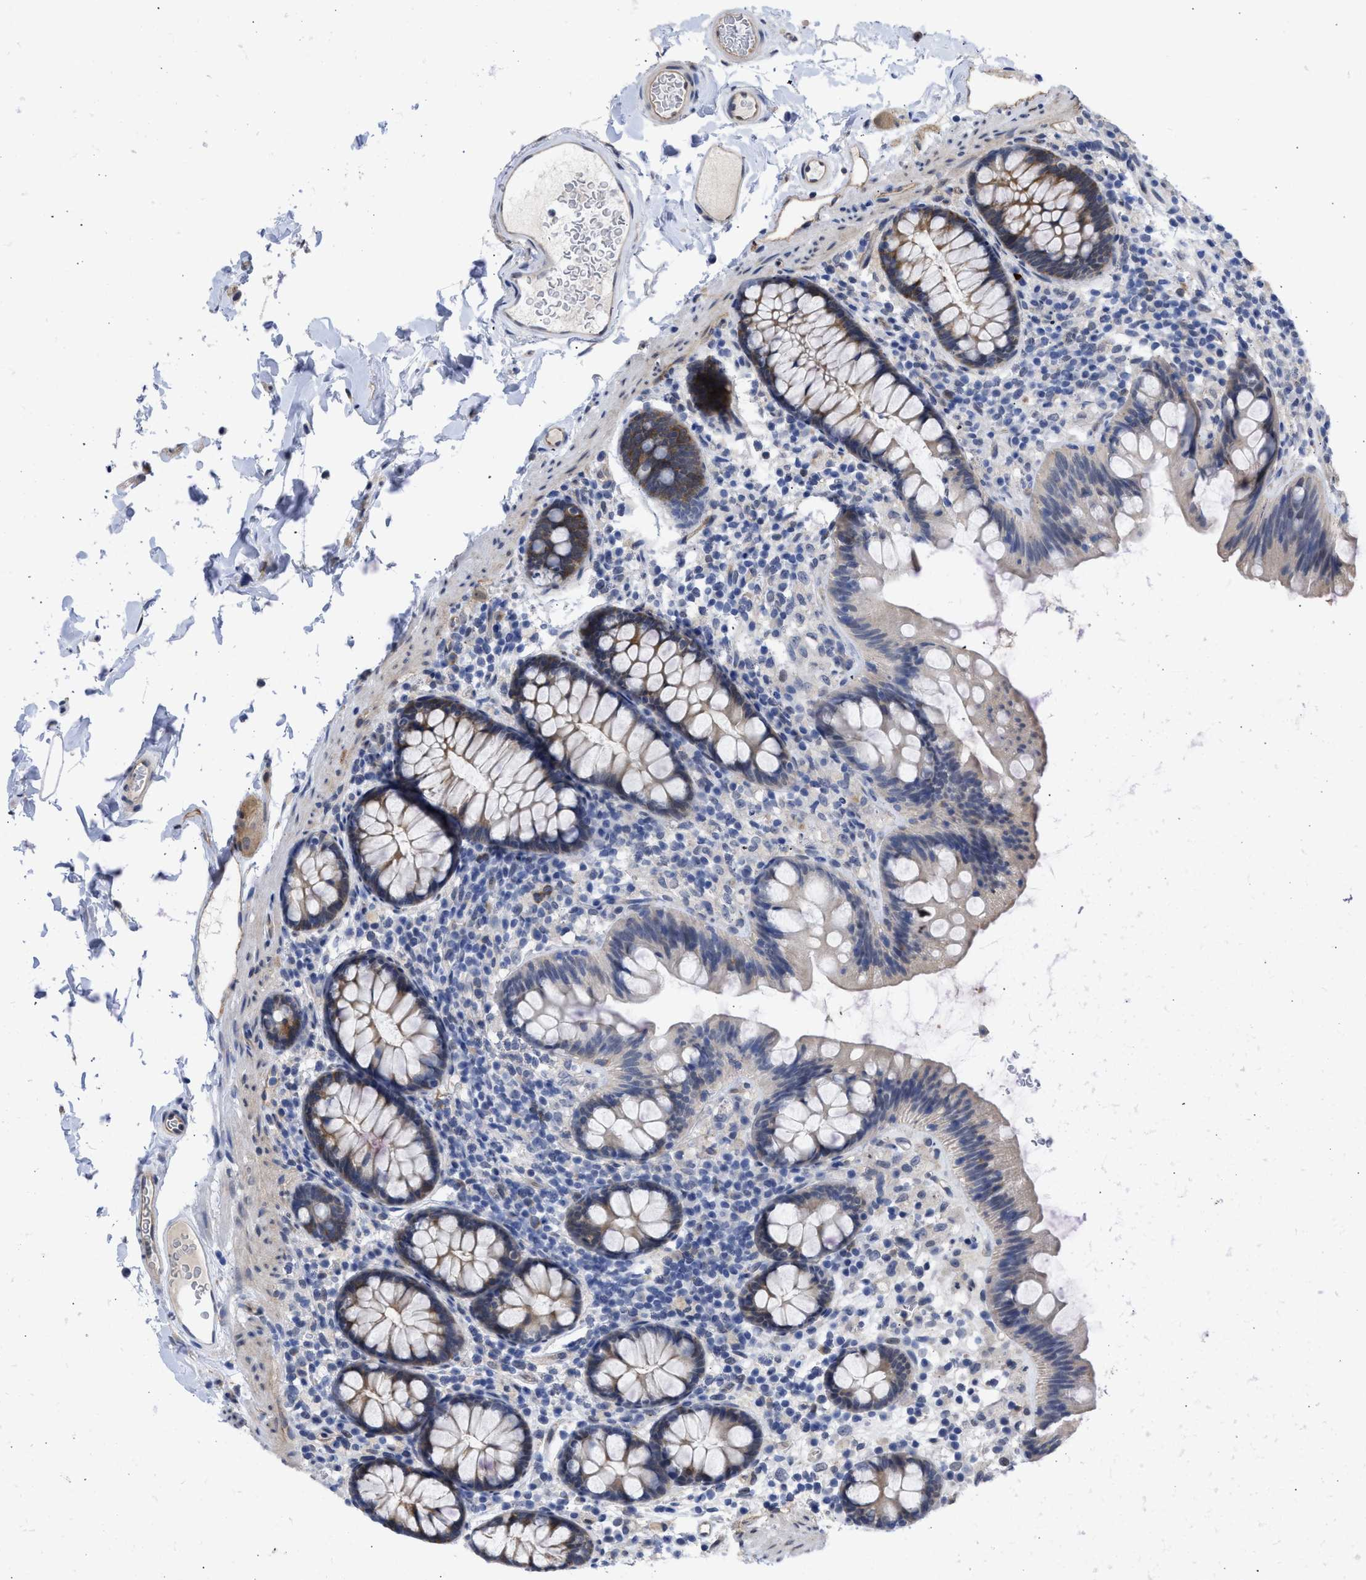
{"staining": {"intensity": "weak", "quantity": ">75%", "location": "cytoplasmic/membranous"}, "tissue": "colon", "cell_type": "Endothelial cells", "image_type": "normal", "snomed": [{"axis": "morphology", "description": "Normal tissue, NOS"}, {"axis": "topography", "description": "Colon"}], "caption": "Endothelial cells reveal low levels of weak cytoplasmic/membranous staining in about >75% of cells in unremarkable colon.", "gene": "THRA", "patient": {"sex": "female", "age": 80}}